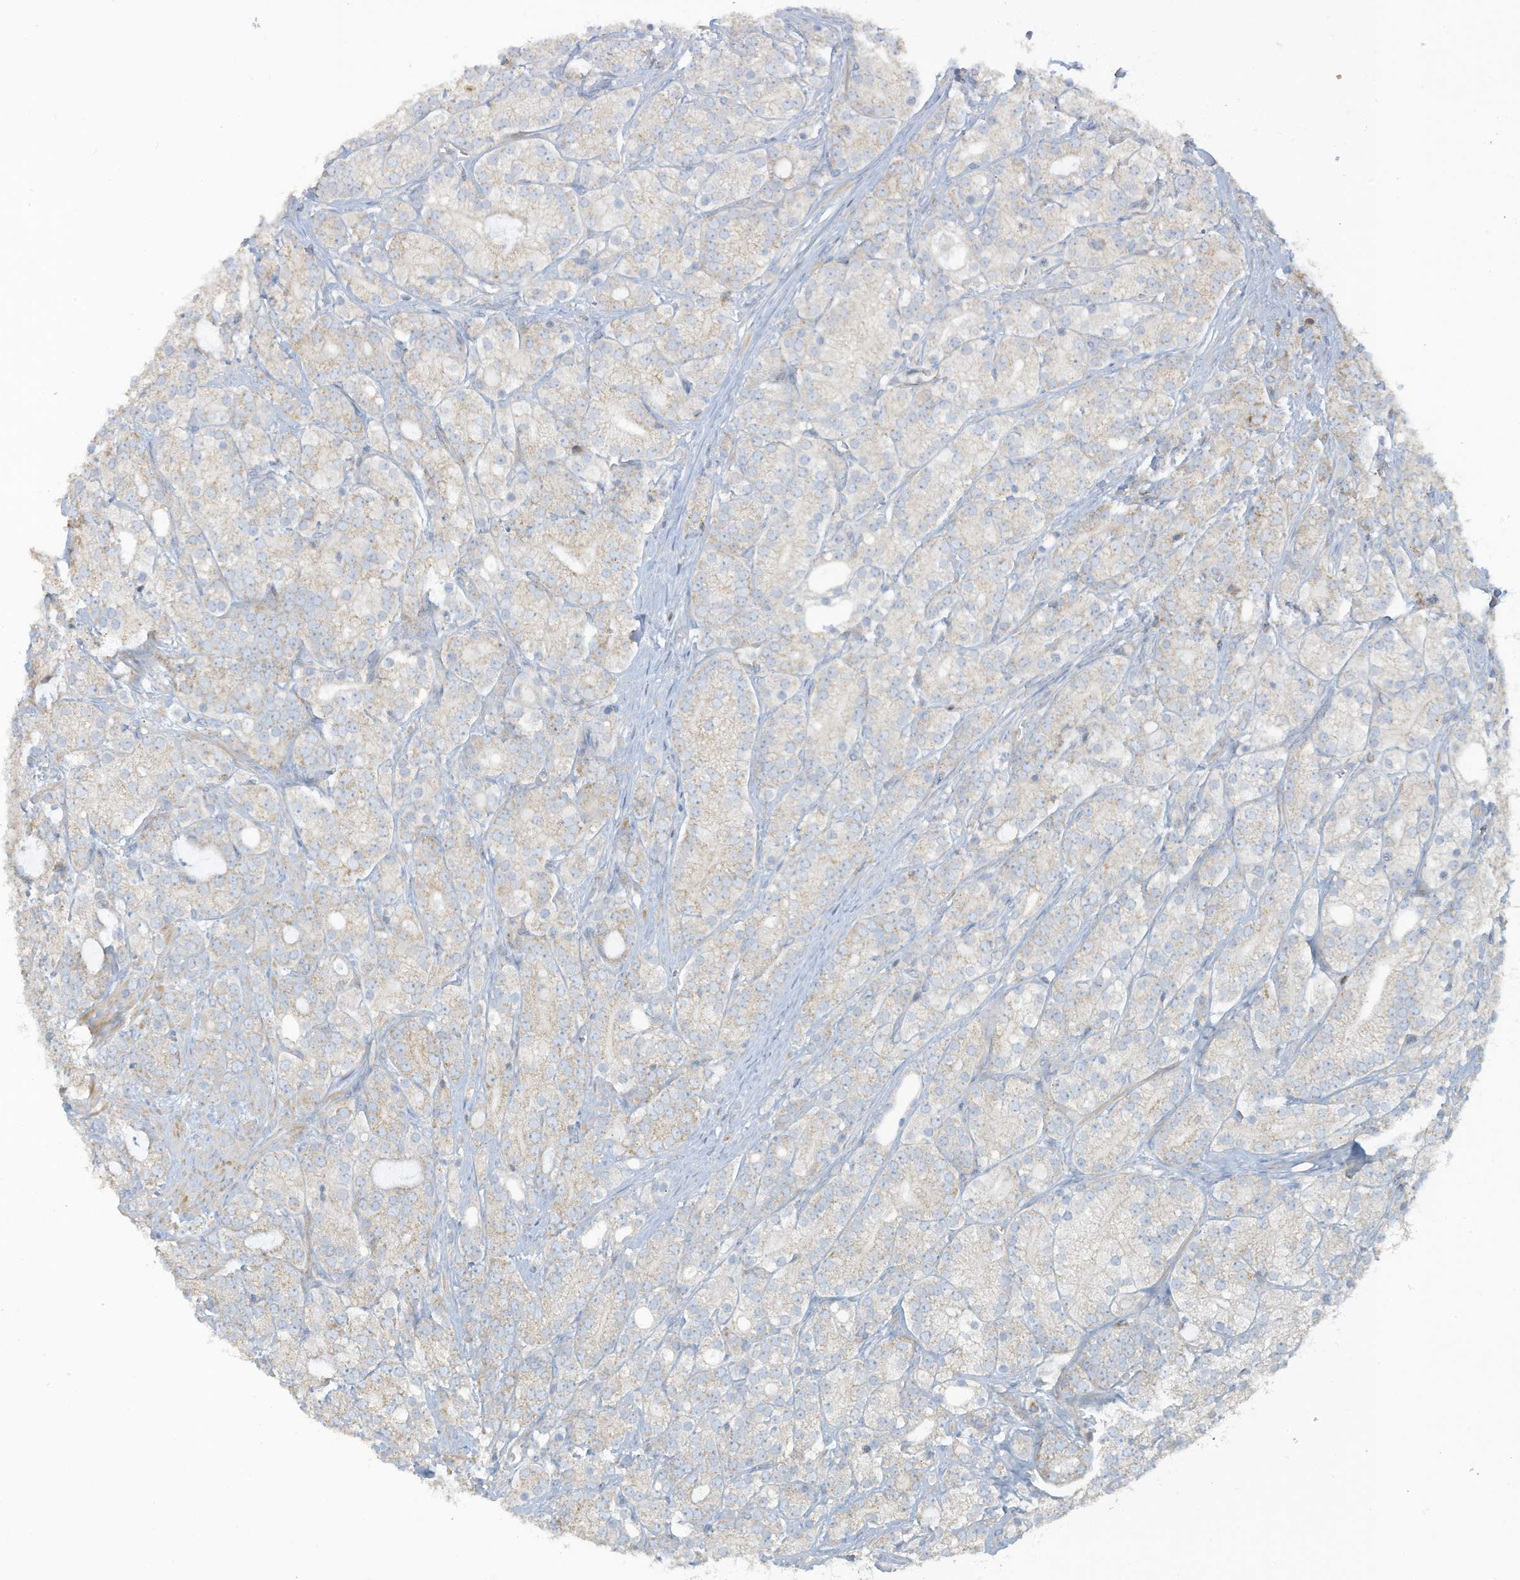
{"staining": {"intensity": "weak", "quantity": "<25%", "location": "cytoplasmic/membranous"}, "tissue": "prostate cancer", "cell_type": "Tumor cells", "image_type": "cancer", "snomed": [{"axis": "morphology", "description": "Adenocarcinoma, High grade"}, {"axis": "topography", "description": "Prostate"}], "caption": "IHC photomicrograph of neoplastic tissue: human high-grade adenocarcinoma (prostate) stained with DAB (3,3'-diaminobenzidine) shows no significant protein staining in tumor cells.", "gene": "GTPBP2", "patient": {"sex": "male", "age": 57}}